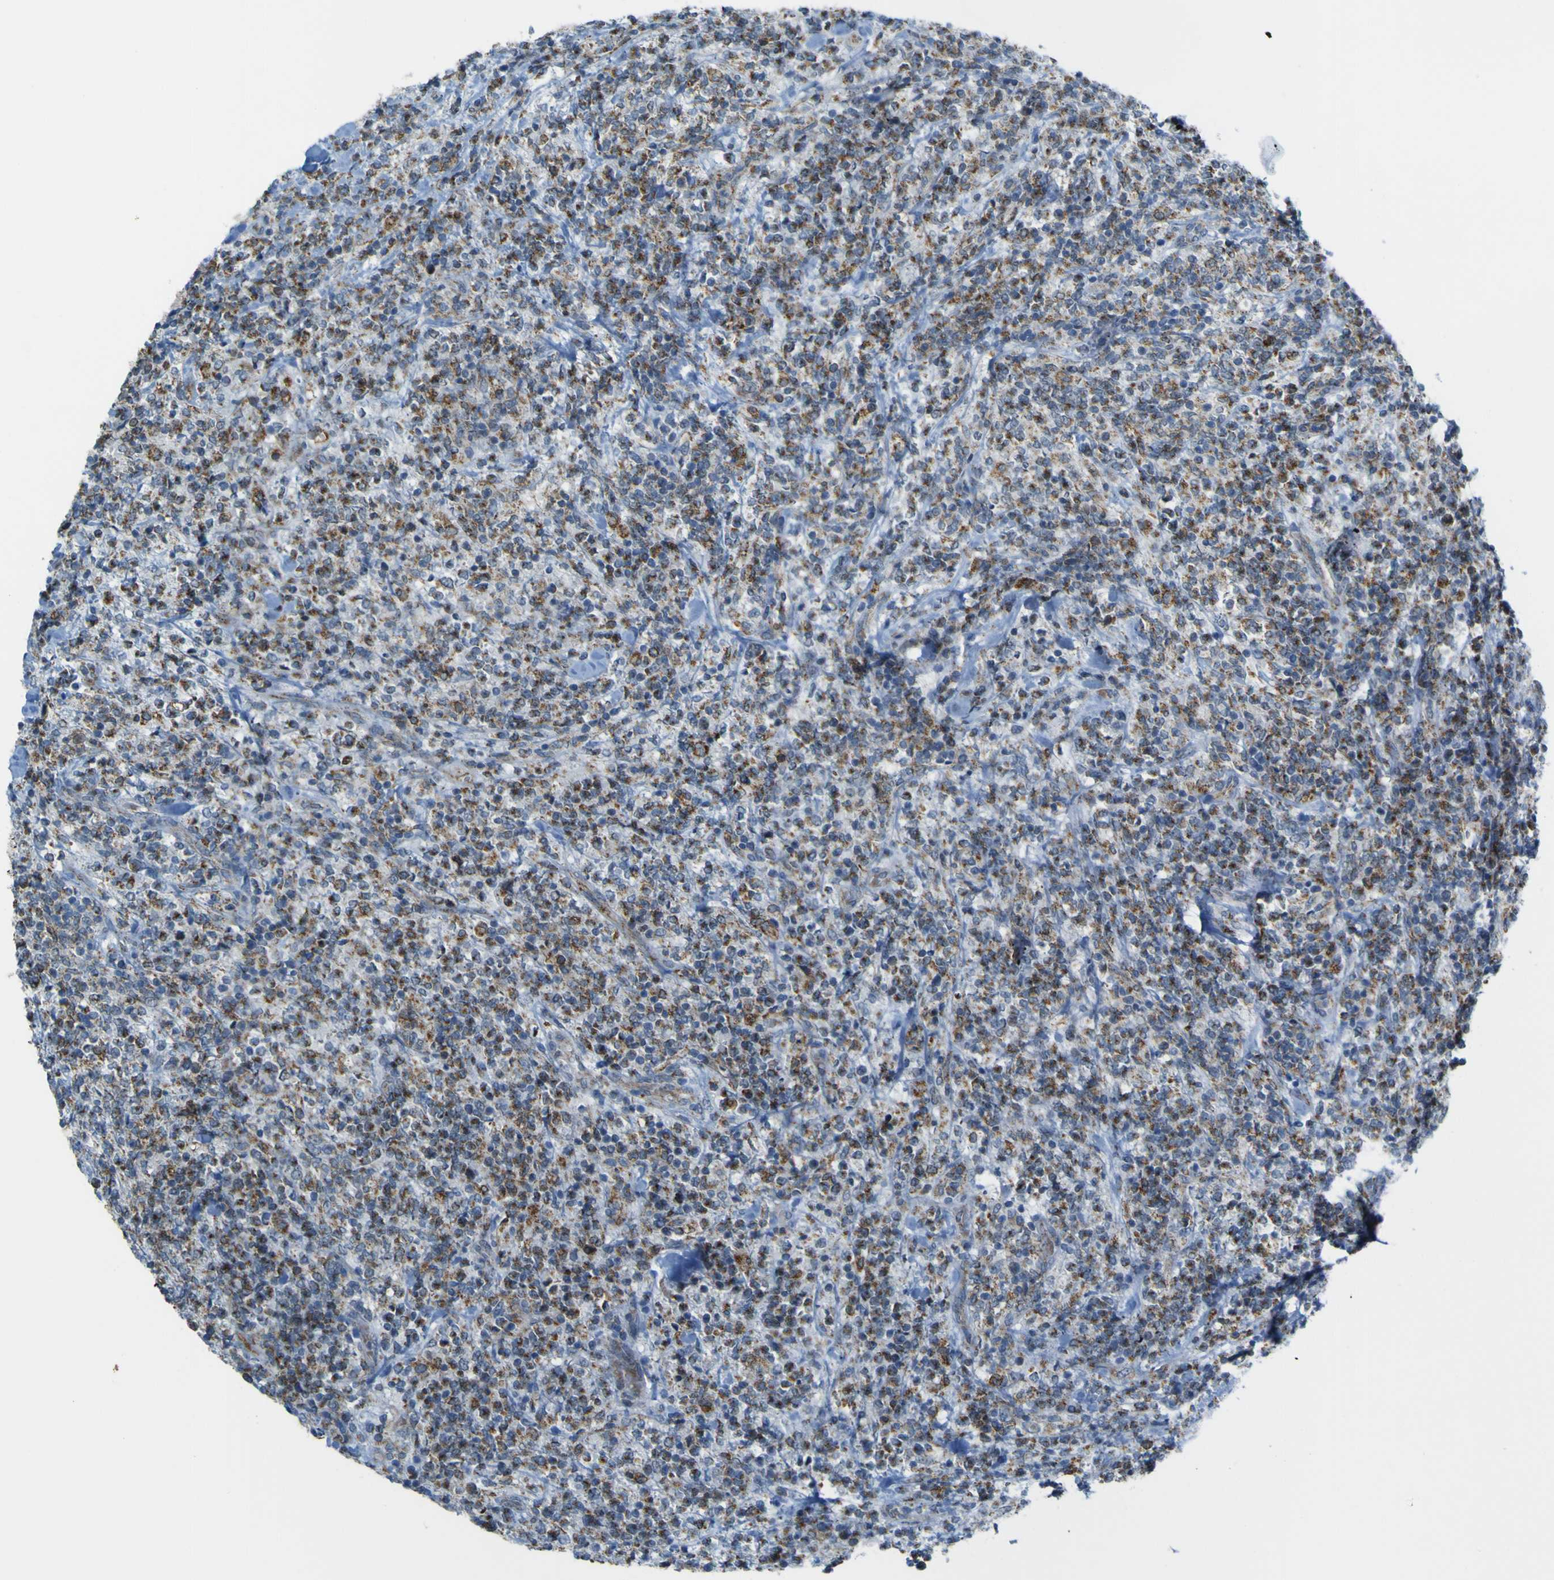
{"staining": {"intensity": "moderate", "quantity": "25%-75%", "location": "cytoplasmic/membranous"}, "tissue": "lymphoma", "cell_type": "Tumor cells", "image_type": "cancer", "snomed": [{"axis": "morphology", "description": "Malignant lymphoma, non-Hodgkin's type, High grade"}, {"axis": "topography", "description": "Soft tissue"}], "caption": "A histopathology image showing moderate cytoplasmic/membranous positivity in about 25%-75% of tumor cells in high-grade malignant lymphoma, non-Hodgkin's type, as visualized by brown immunohistochemical staining.", "gene": "ACBD5", "patient": {"sex": "male", "age": 18}}